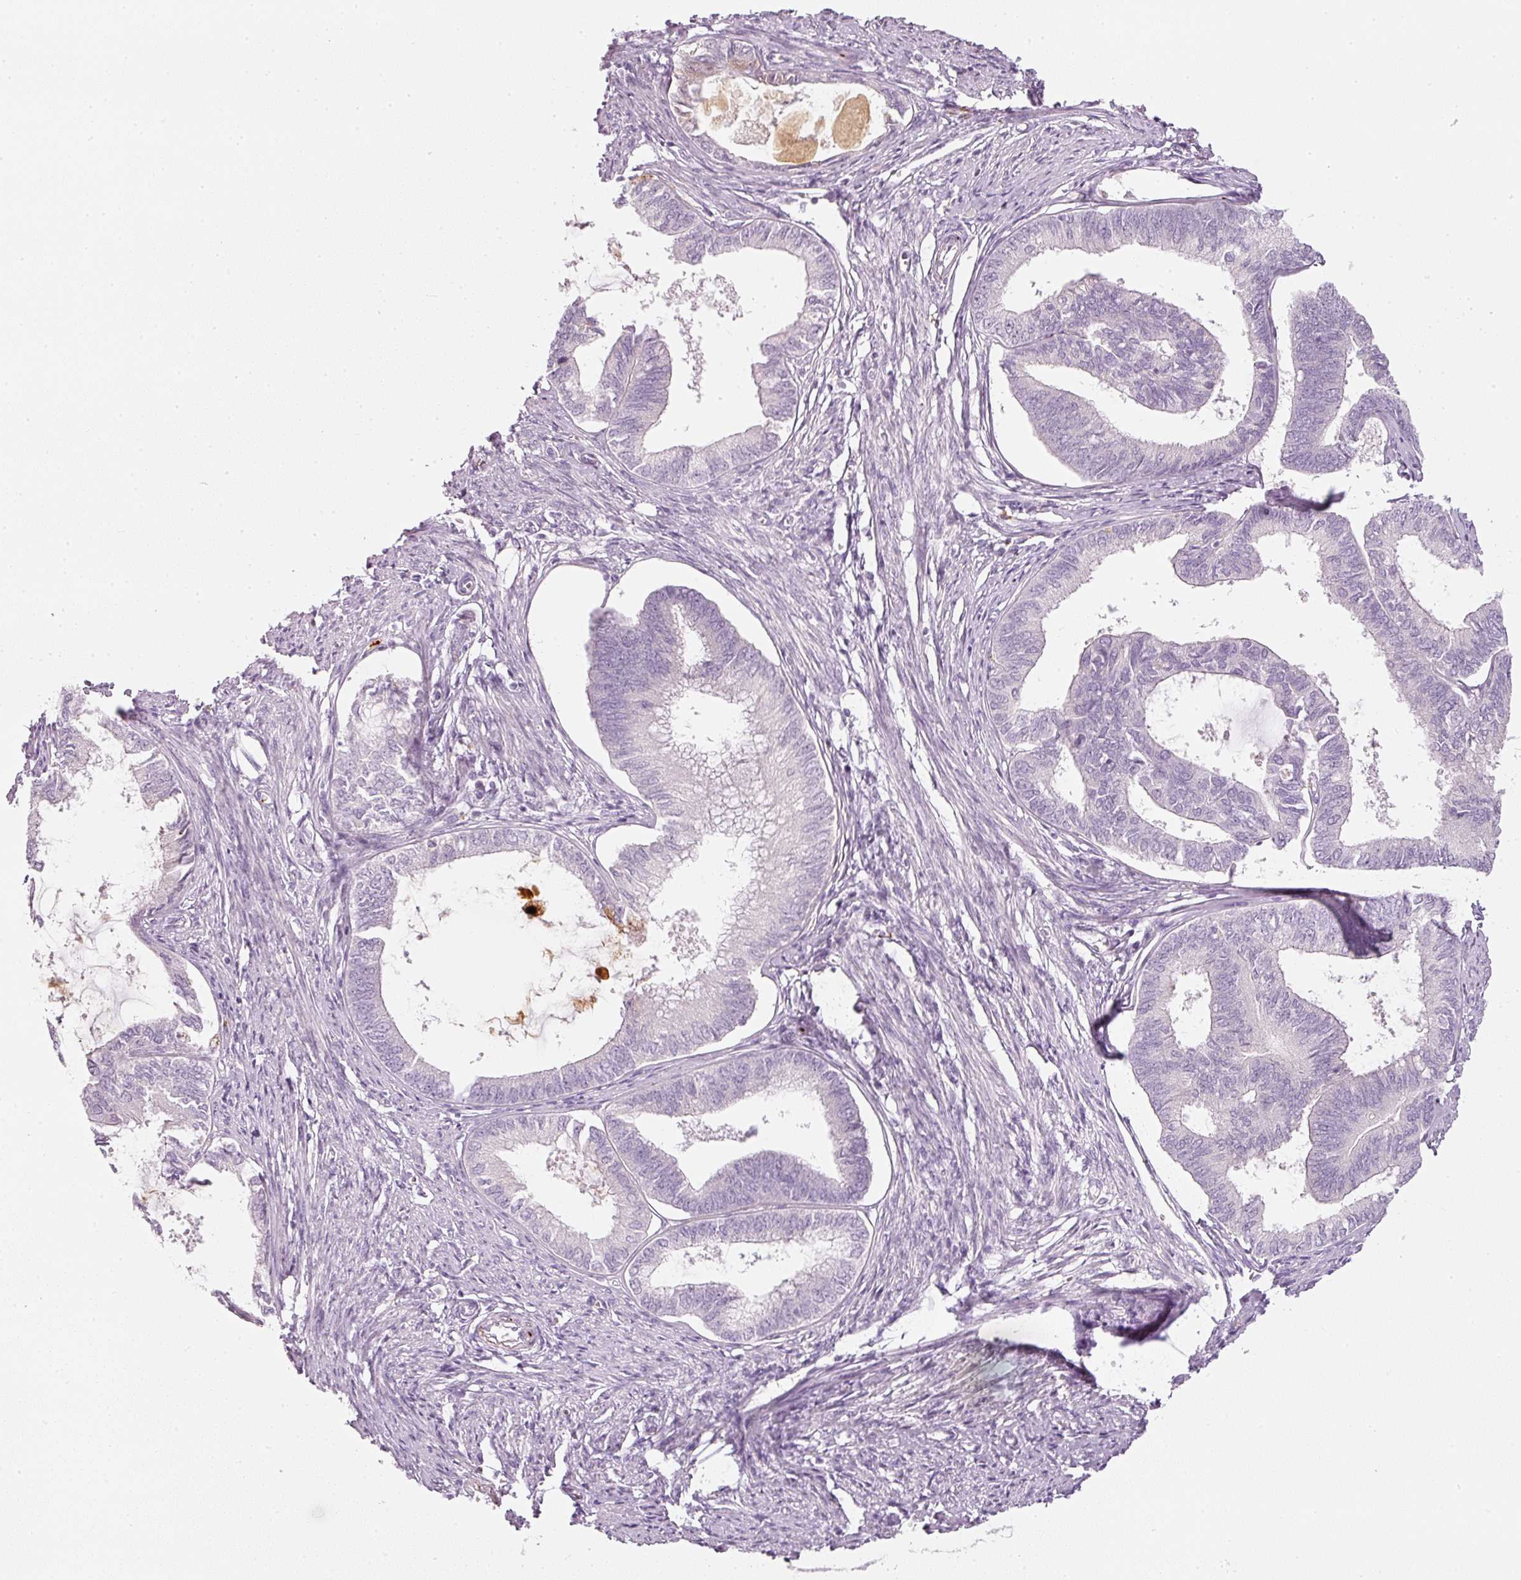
{"staining": {"intensity": "negative", "quantity": "none", "location": "none"}, "tissue": "endometrial cancer", "cell_type": "Tumor cells", "image_type": "cancer", "snomed": [{"axis": "morphology", "description": "Adenocarcinoma, NOS"}, {"axis": "topography", "description": "Endometrium"}], "caption": "There is no significant positivity in tumor cells of endometrial cancer.", "gene": "LECT2", "patient": {"sex": "female", "age": 86}}